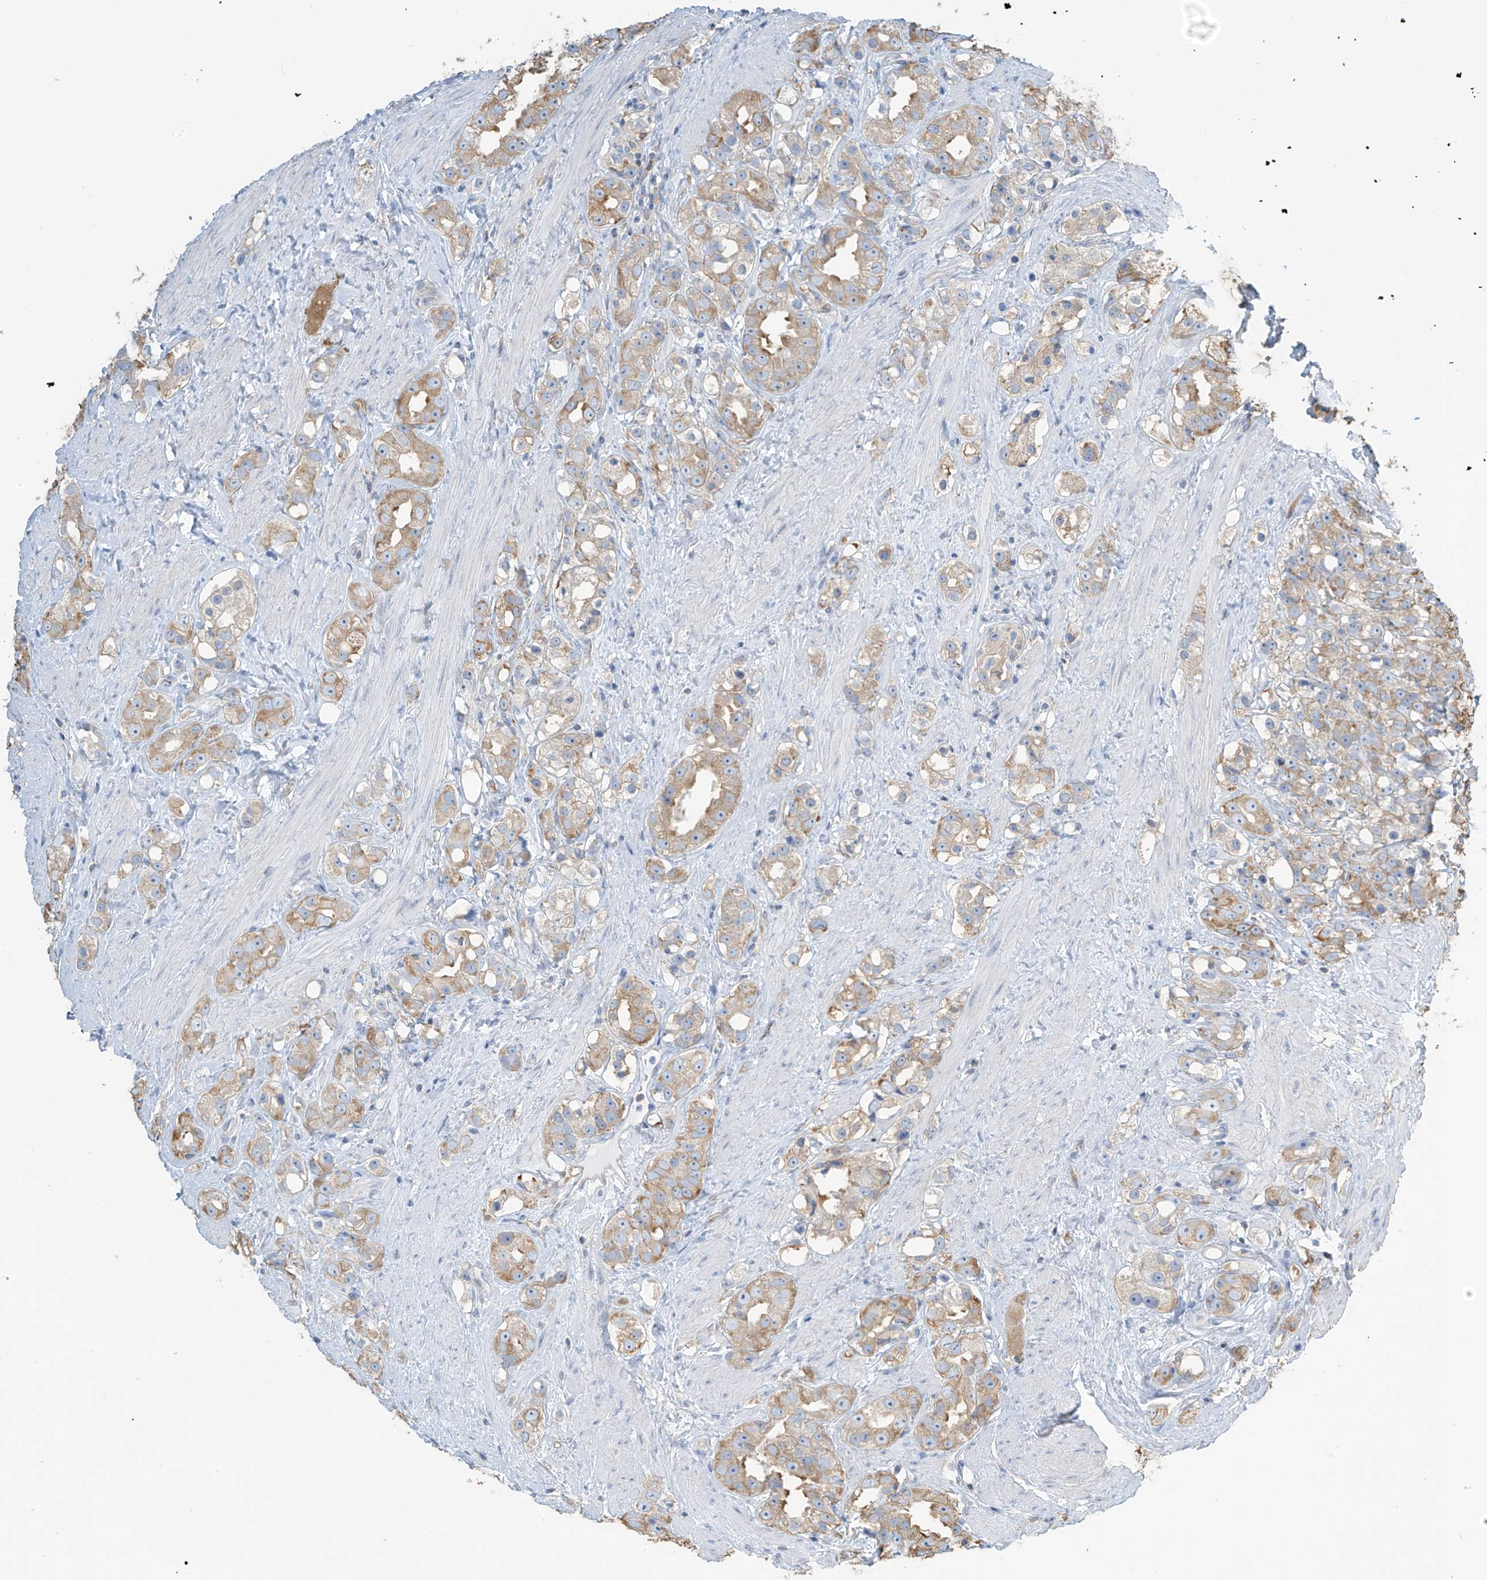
{"staining": {"intensity": "weak", "quantity": ">75%", "location": "cytoplasmic/membranous"}, "tissue": "prostate cancer", "cell_type": "Tumor cells", "image_type": "cancer", "snomed": [{"axis": "morphology", "description": "Adenocarcinoma, NOS"}, {"axis": "topography", "description": "Prostate"}], "caption": "Prostate cancer stained with DAB (3,3'-diaminobenzidine) immunohistochemistry (IHC) exhibits low levels of weak cytoplasmic/membranous staining in approximately >75% of tumor cells. Nuclei are stained in blue.", "gene": "ZNF846", "patient": {"sex": "male", "age": 79}}